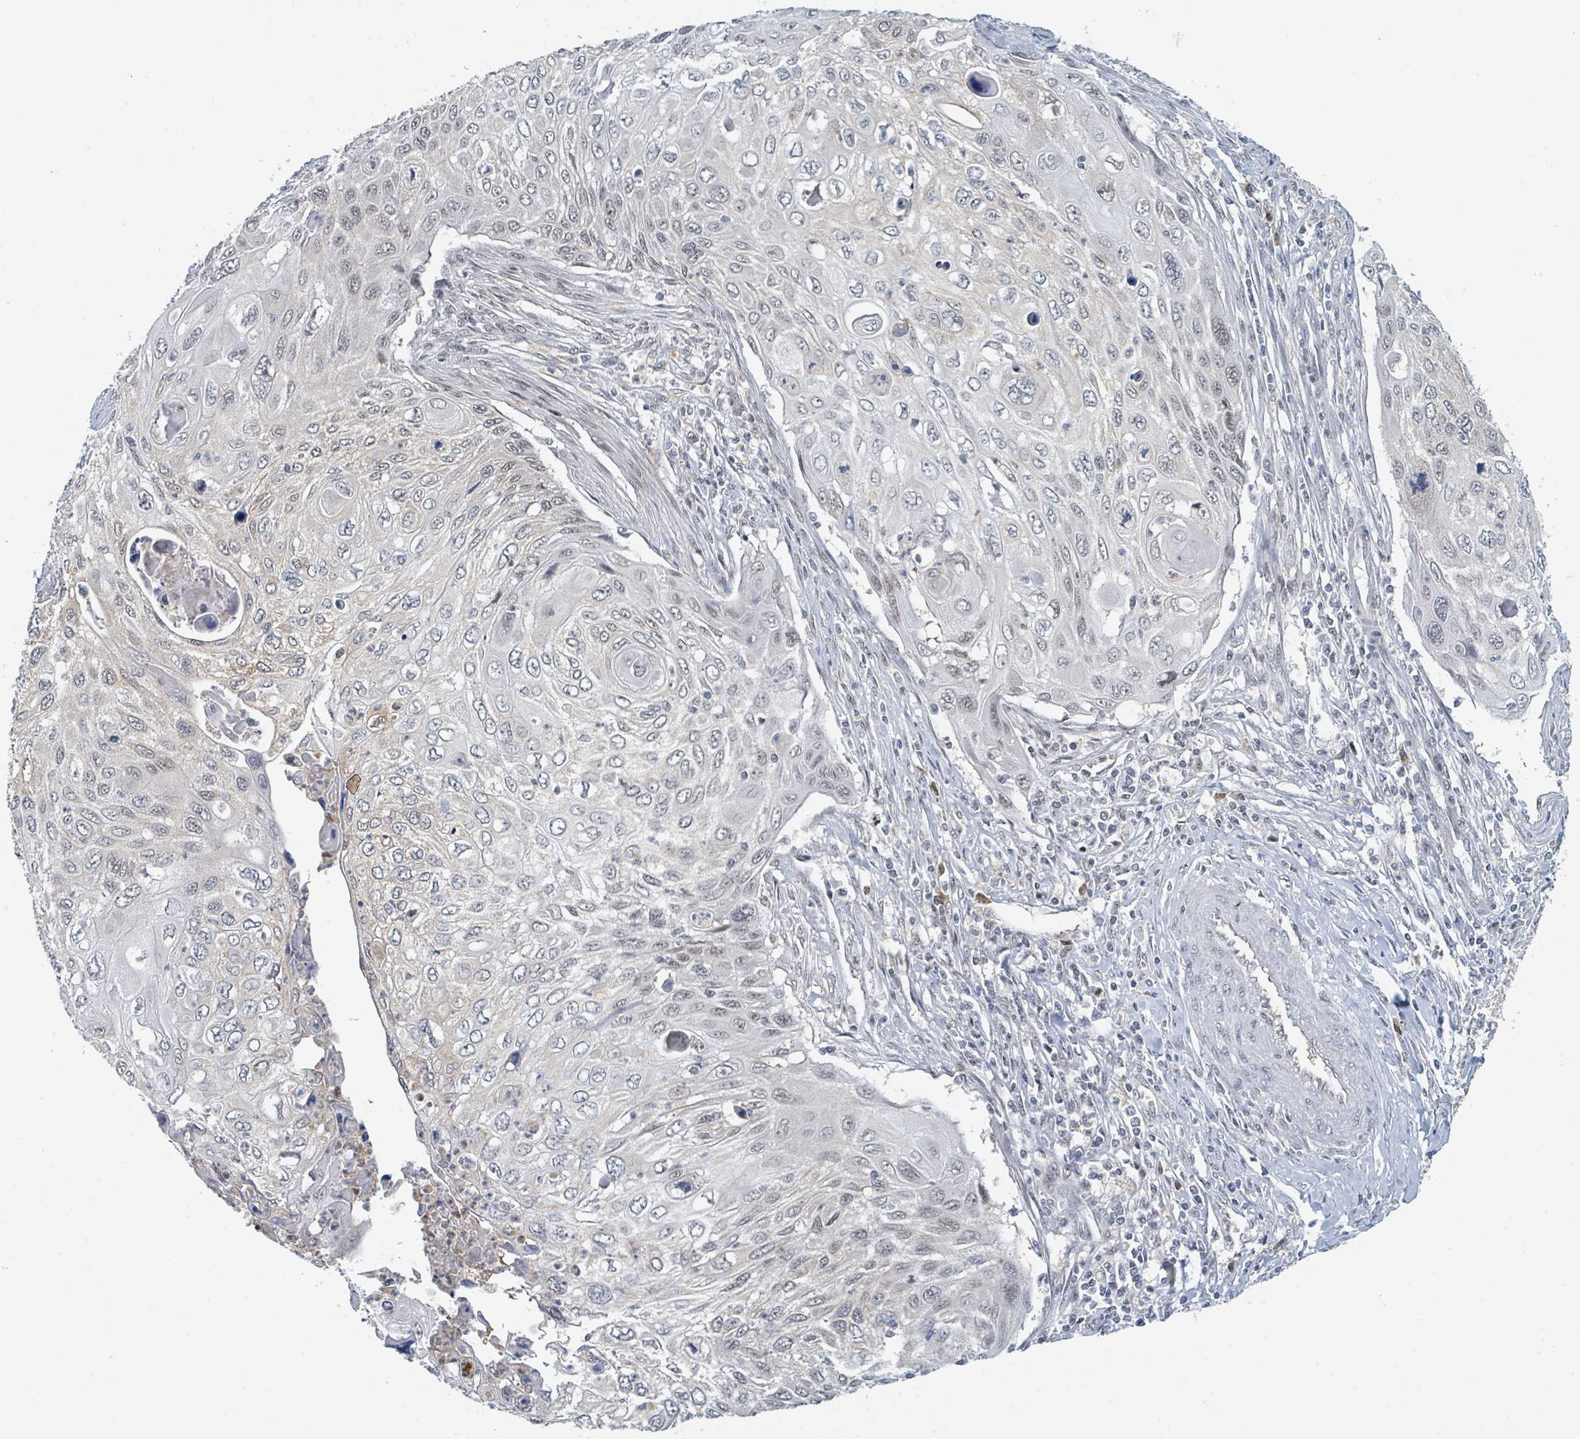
{"staining": {"intensity": "weak", "quantity": "<25%", "location": "nuclear"}, "tissue": "cervical cancer", "cell_type": "Tumor cells", "image_type": "cancer", "snomed": [{"axis": "morphology", "description": "Squamous cell carcinoma, NOS"}, {"axis": "topography", "description": "Cervix"}], "caption": "Tumor cells are negative for protein expression in human cervical cancer (squamous cell carcinoma).", "gene": "ANKRD55", "patient": {"sex": "female", "age": 70}}